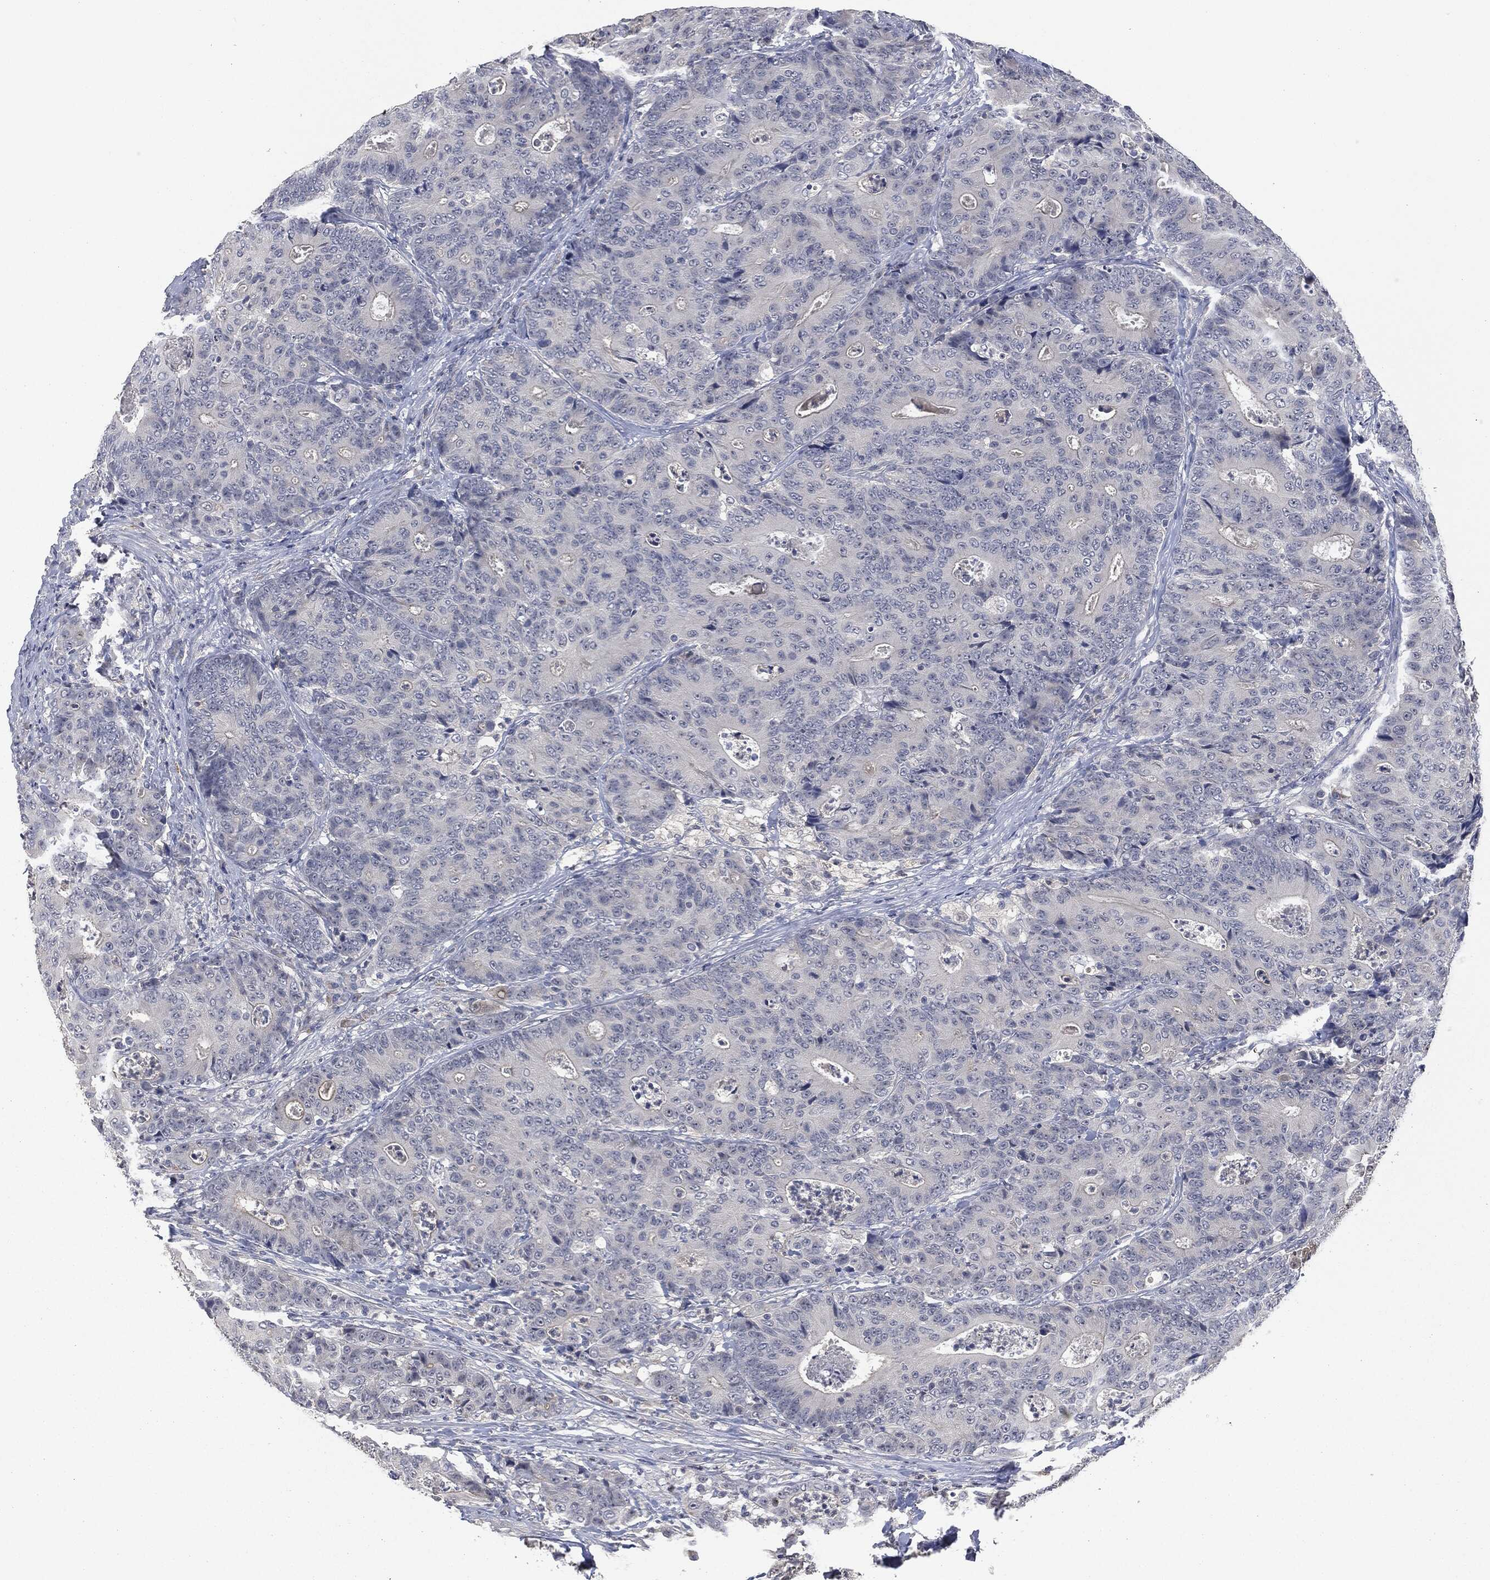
{"staining": {"intensity": "moderate", "quantity": "<25%", "location": "cytoplasmic/membranous"}, "tissue": "colorectal cancer", "cell_type": "Tumor cells", "image_type": "cancer", "snomed": [{"axis": "morphology", "description": "Adenocarcinoma, NOS"}, {"axis": "topography", "description": "Colon"}], "caption": "Human colorectal cancer (adenocarcinoma) stained with a brown dye exhibits moderate cytoplasmic/membranous positive expression in about <25% of tumor cells.", "gene": "IL1RN", "patient": {"sex": "male", "age": 70}}